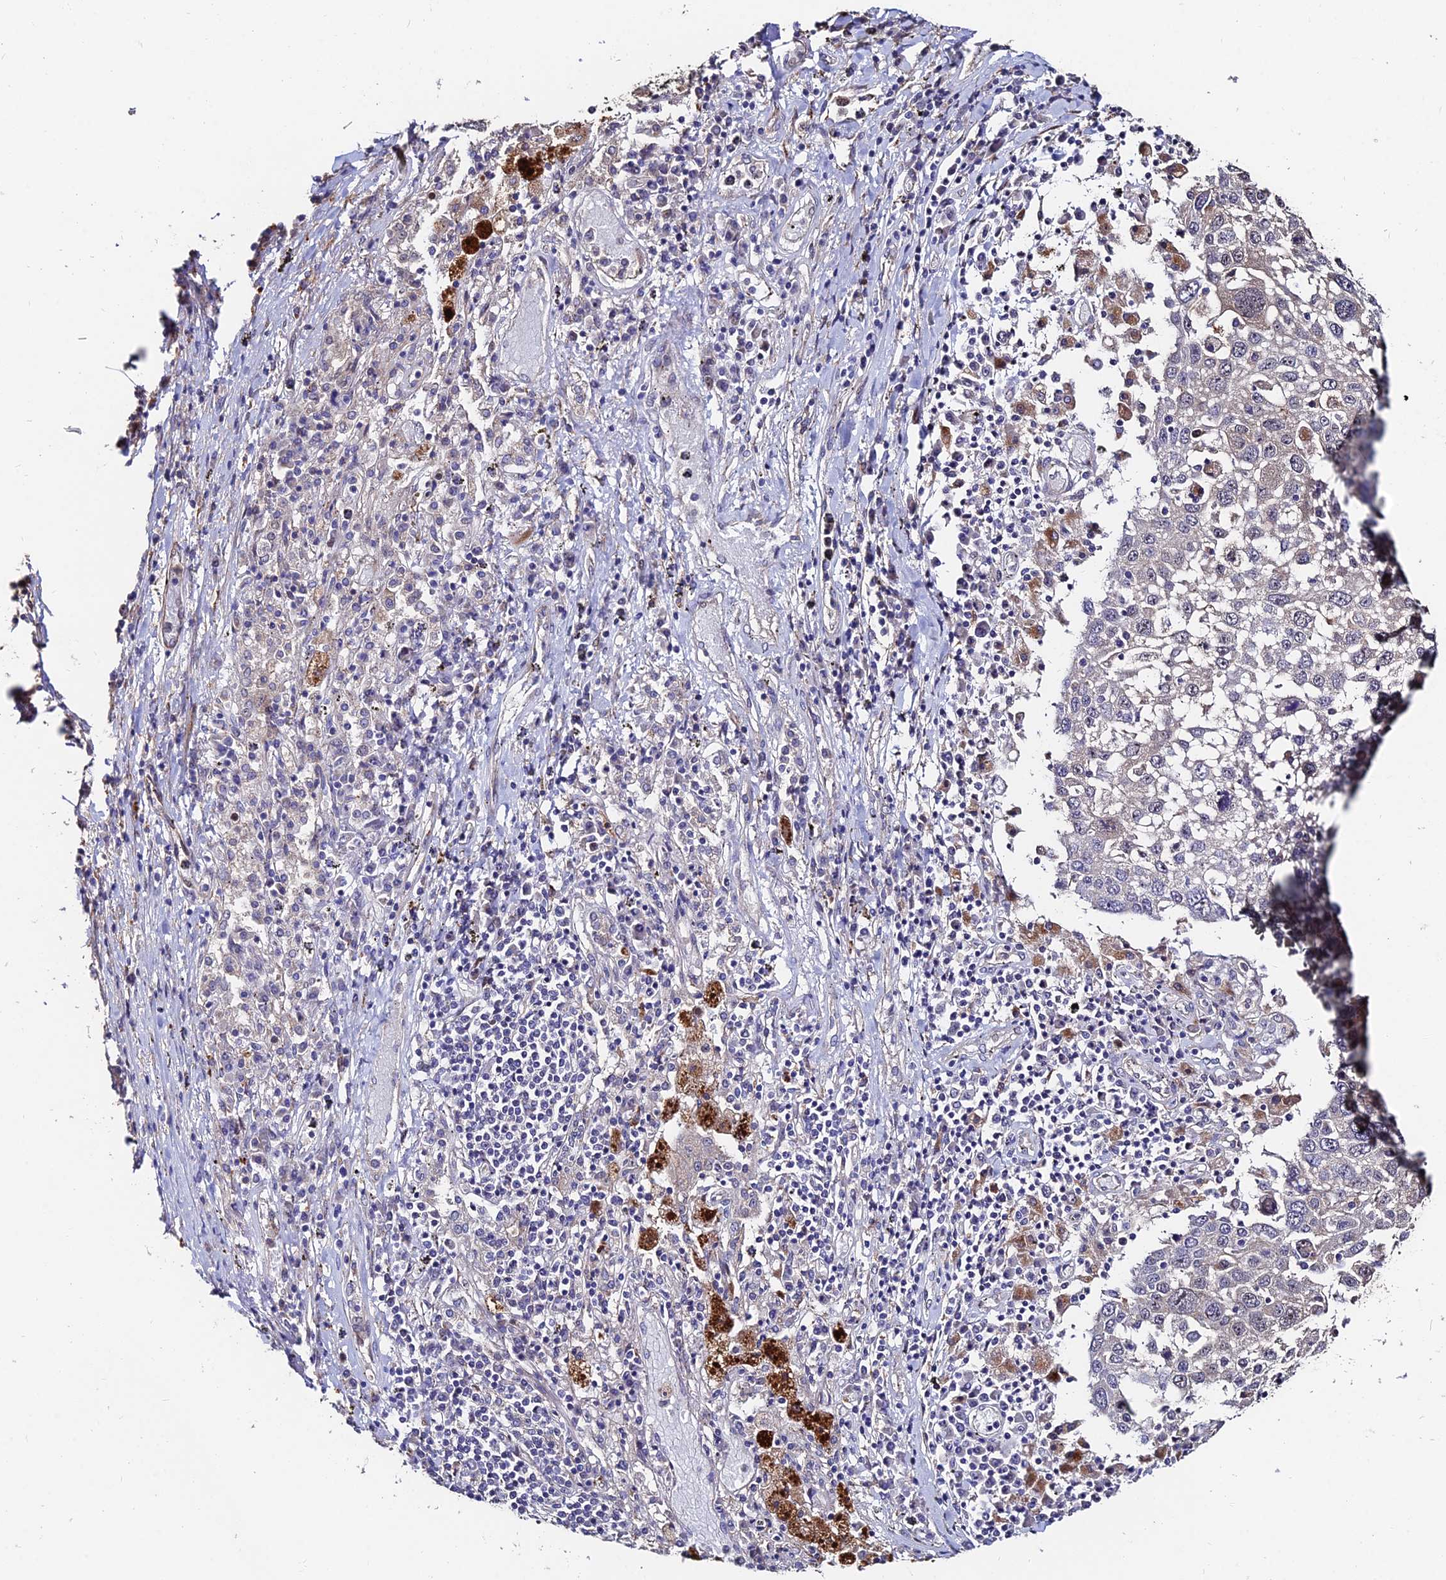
{"staining": {"intensity": "negative", "quantity": "none", "location": "none"}, "tissue": "lung cancer", "cell_type": "Tumor cells", "image_type": "cancer", "snomed": [{"axis": "morphology", "description": "Squamous cell carcinoma, NOS"}, {"axis": "topography", "description": "Lung"}], "caption": "An IHC image of lung cancer is shown. There is no staining in tumor cells of lung cancer. Nuclei are stained in blue.", "gene": "ACTR5", "patient": {"sex": "male", "age": 65}}